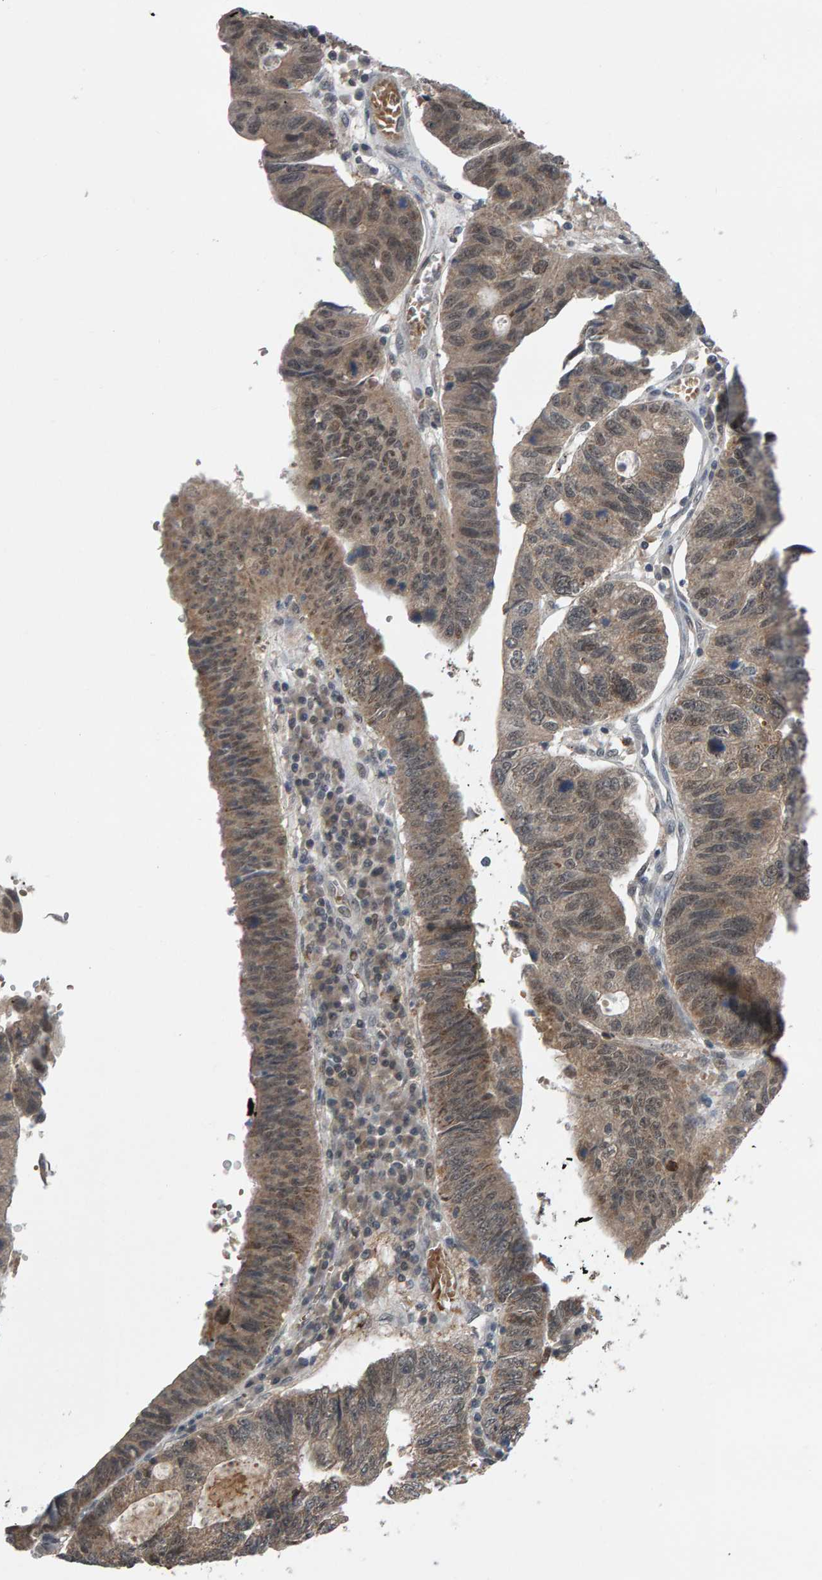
{"staining": {"intensity": "weak", "quantity": "<25%", "location": "cytoplasmic/membranous"}, "tissue": "stomach cancer", "cell_type": "Tumor cells", "image_type": "cancer", "snomed": [{"axis": "morphology", "description": "Adenocarcinoma, NOS"}, {"axis": "topography", "description": "Stomach"}], "caption": "A photomicrograph of adenocarcinoma (stomach) stained for a protein reveals no brown staining in tumor cells.", "gene": "COASY", "patient": {"sex": "male", "age": 59}}